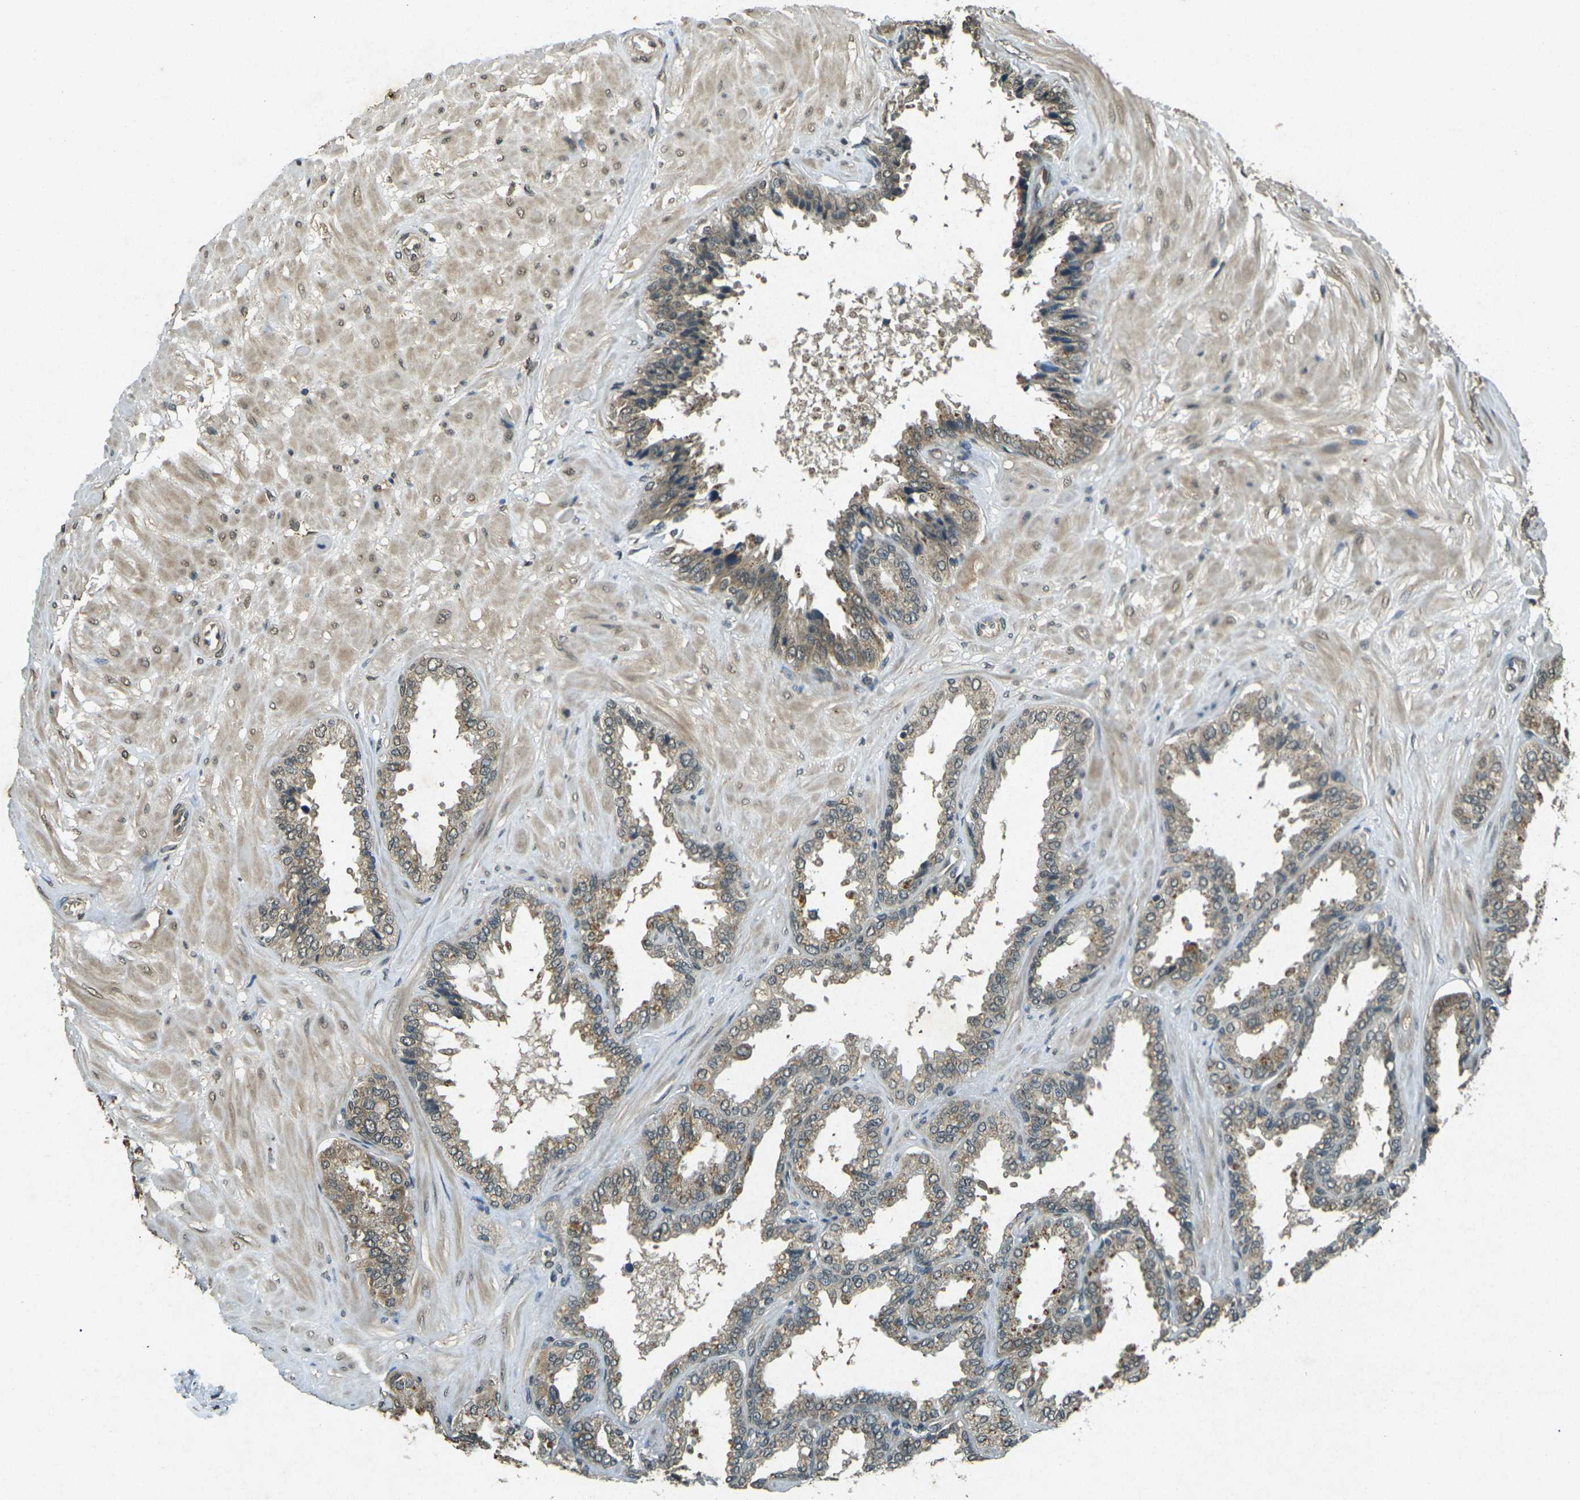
{"staining": {"intensity": "weak", "quantity": ">75%", "location": "cytoplasmic/membranous"}, "tissue": "seminal vesicle", "cell_type": "Glandular cells", "image_type": "normal", "snomed": [{"axis": "morphology", "description": "Normal tissue, NOS"}, {"axis": "topography", "description": "Seminal veicle"}], "caption": "A low amount of weak cytoplasmic/membranous positivity is seen in about >75% of glandular cells in unremarkable seminal vesicle. (DAB IHC, brown staining for protein, blue staining for nuclei).", "gene": "PDE2A", "patient": {"sex": "male", "age": 46}}